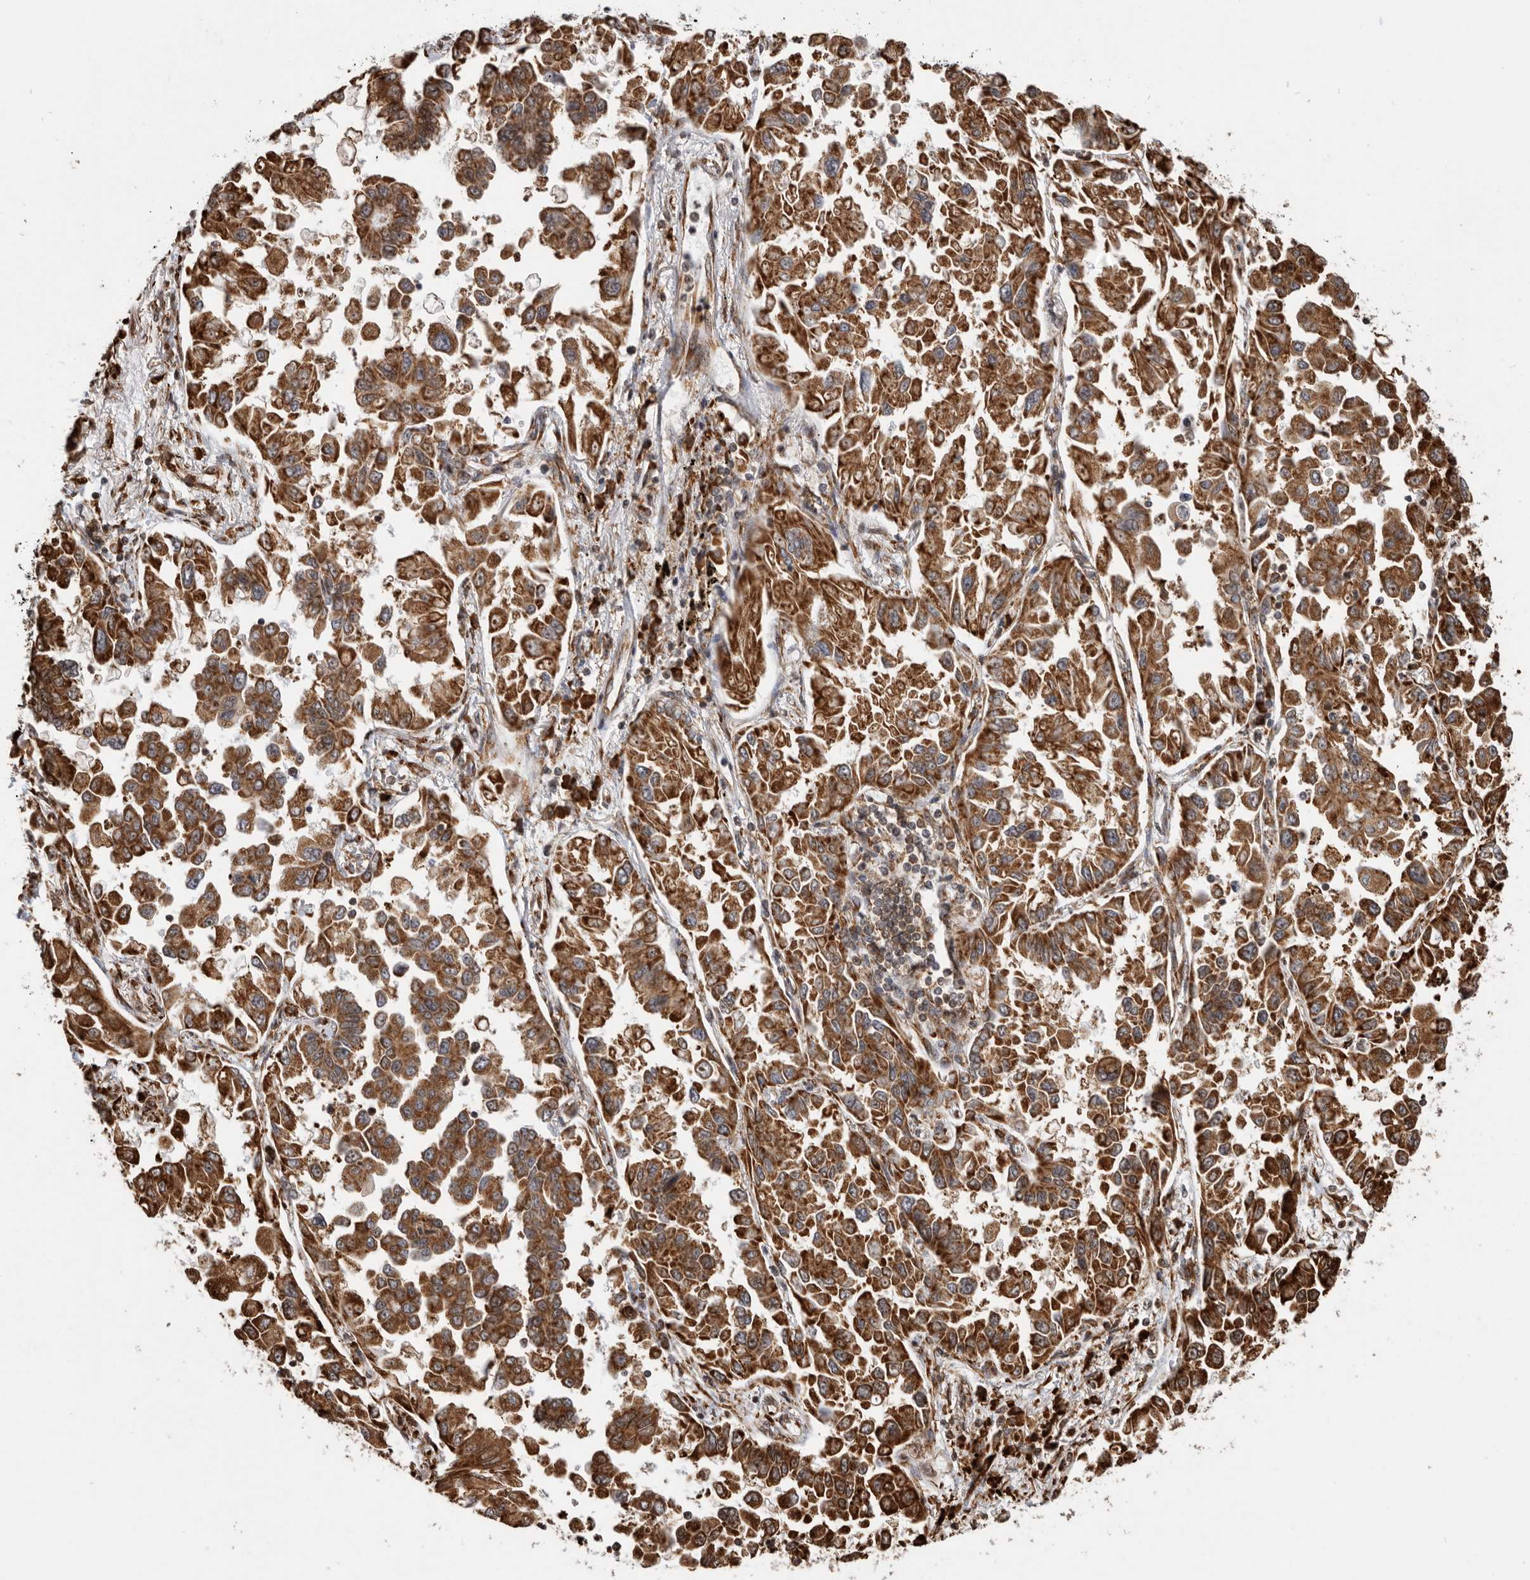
{"staining": {"intensity": "strong", "quantity": ">75%", "location": "cytoplasmic/membranous"}, "tissue": "lung cancer", "cell_type": "Tumor cells", "image_type": "cancer", "snomed": [{"axis": "morphology", "description": "Adenocarcinoma, NOS"}, {"axis": "topography", "description": "Lung"}], "caption": "A high-resolution photomicrograph shows immunohistochemistry (IHC) staining of lung adenocarcinoma, which displays strong cytoplasmic/membranous expression in about >75% of tumor cells. (IHC, brightfield microscopy, high magnification).", "gene": "FZD3", "patient": {"sex": "female", "age": 67}}